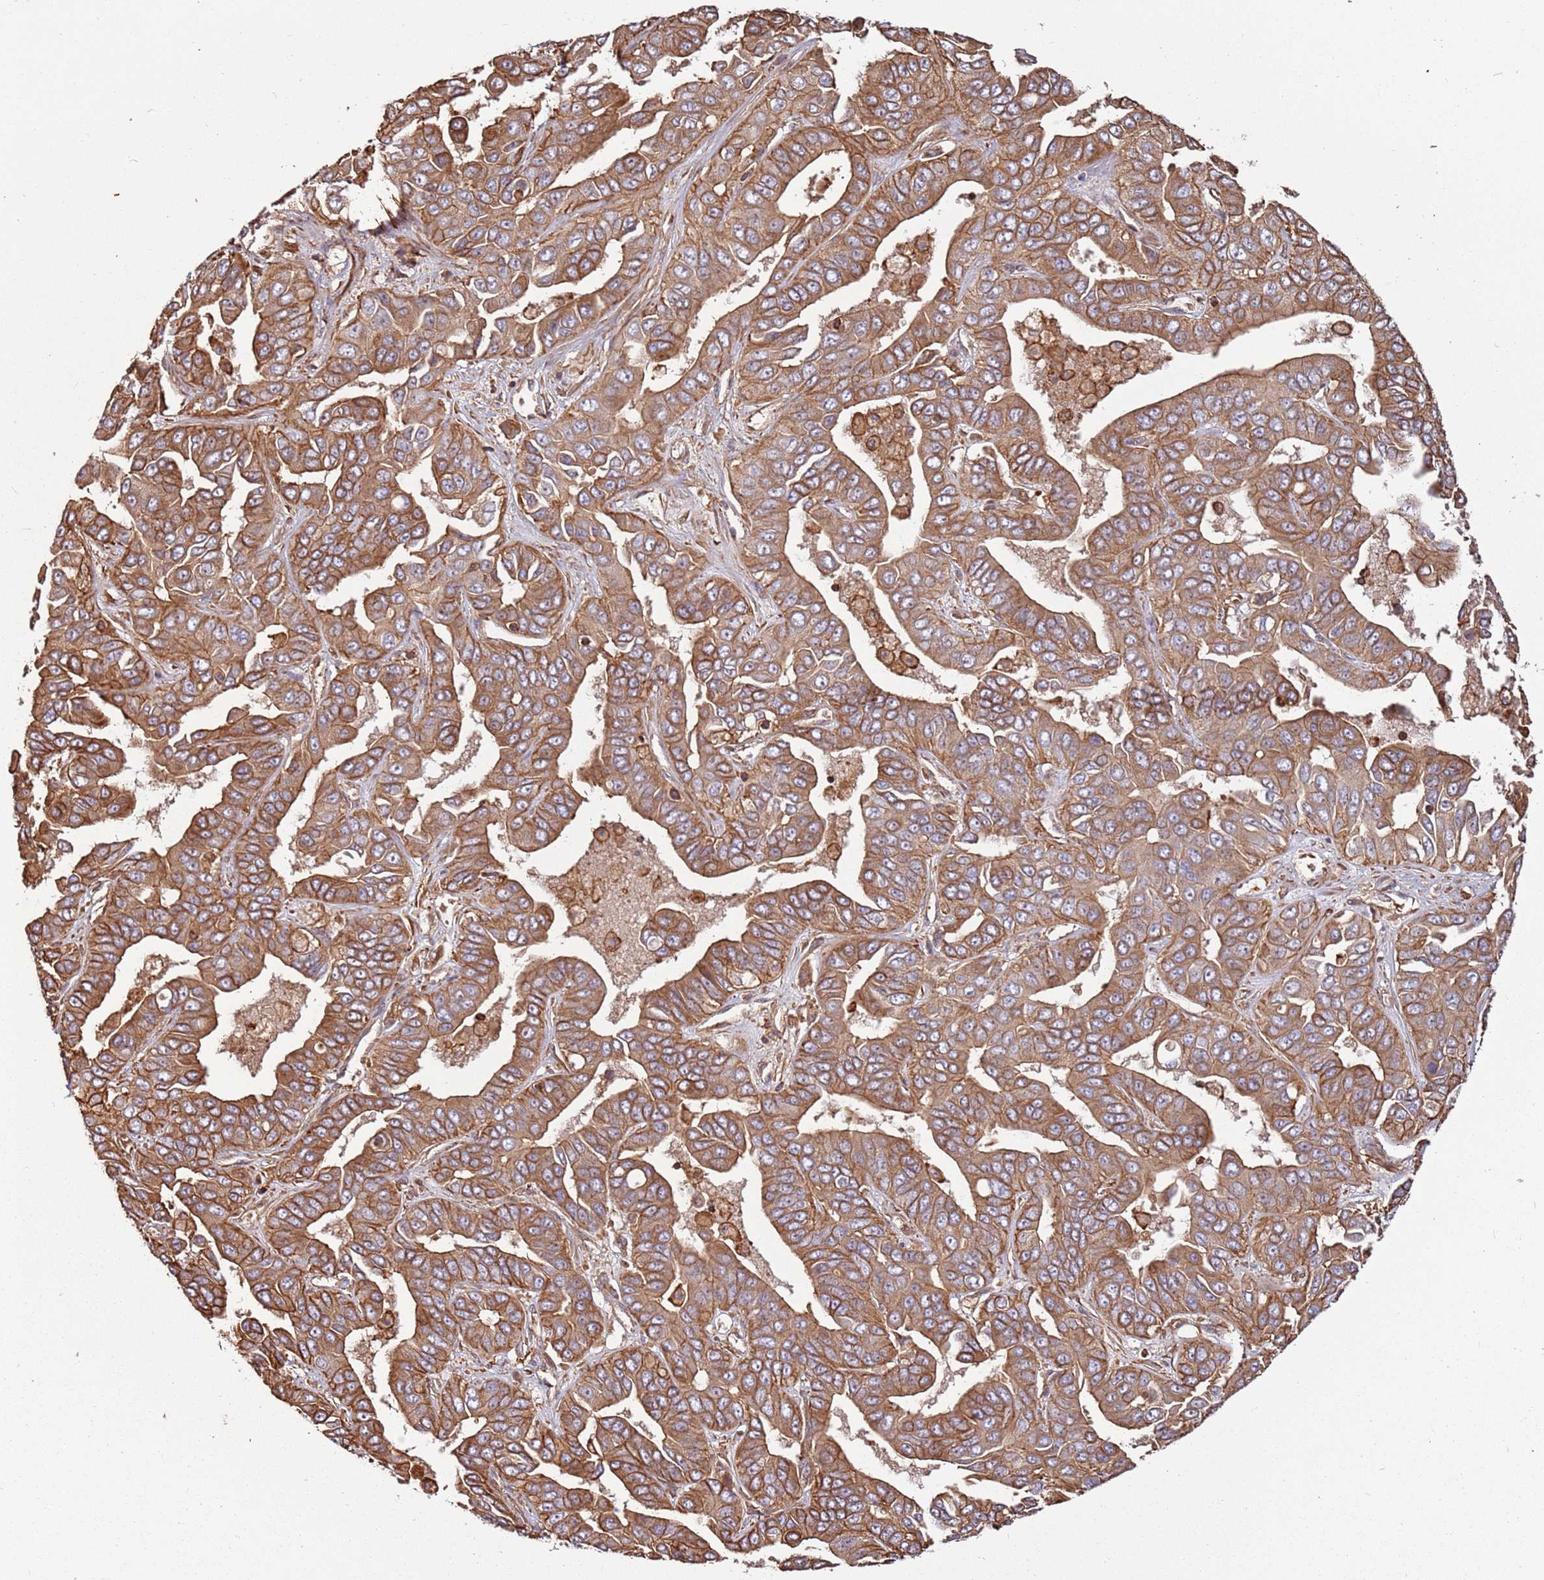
{"staining": {"intensity": "moderate", "quantity": ">75%", "location": "cytoplasmic/membranous"}, "tissue": "liver cancer", "cell_type": "Tumor cells", "image_type": "cancer", "snomed": [{"axis": "morphology", "description": "Cholangiocarcinoma"}, {"axis": "topography", "description": "Liver"}], "caption": "Immunohistochemistry of human liver cancer reveals medium levels of moderate cytoplasmic/membranous staining in approximately >75% of tumor cells.", "gene": "ACVR2A", "patient": {"sex": "female", "age": 52}}